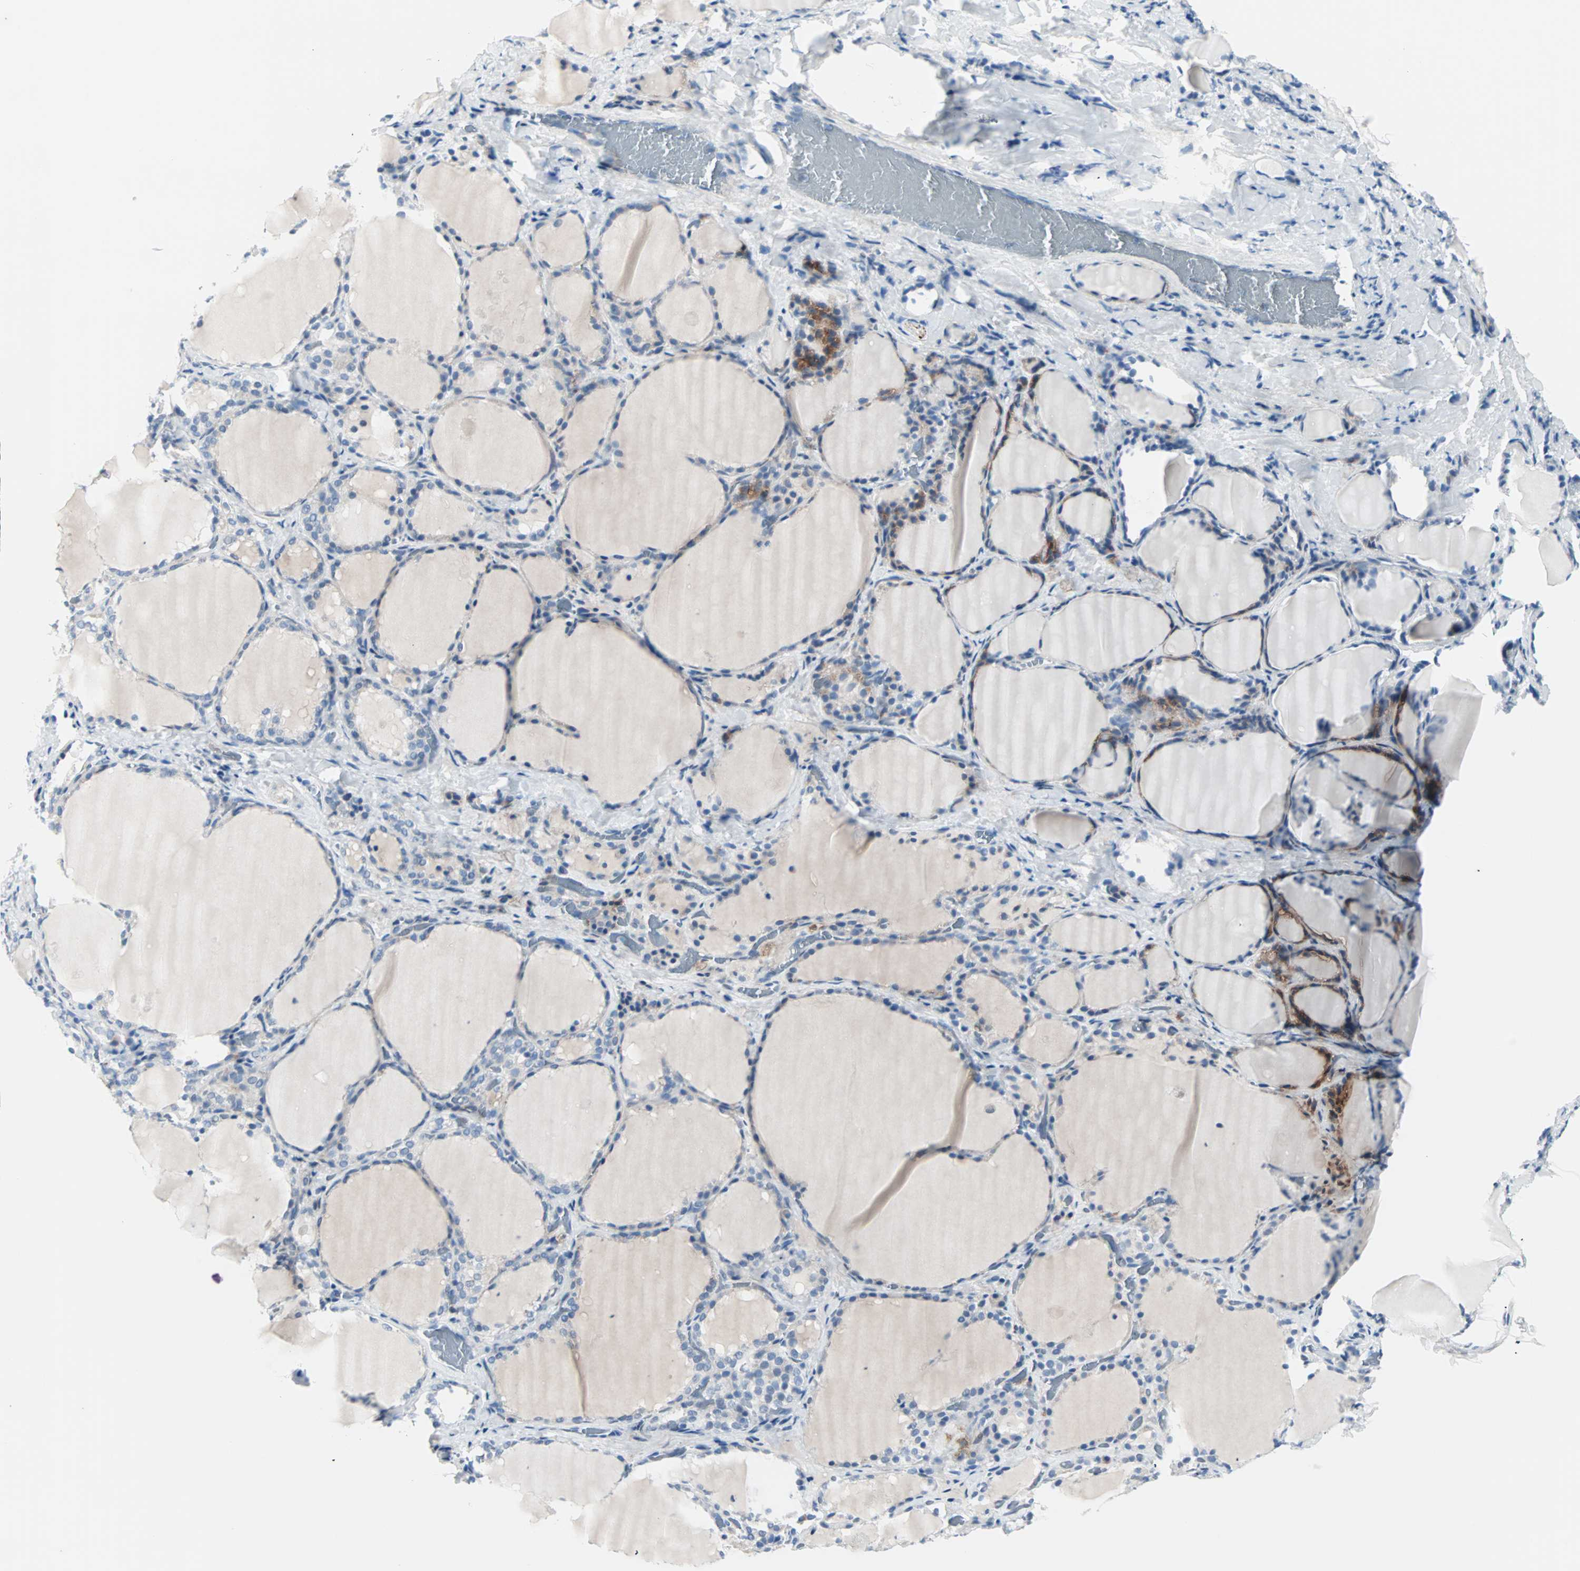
{"staining": {"intensity": "negative", "quantity": "none", "location": "none"}, "tissue": "thyroid gland", "cell_type": "Glandular cells", "image_type": "normal", "snomed": [{"axis": "morphology", "description": "Normal tissue, NOS"}, {"axis": "morphology", "description": "Papillary adenocarcinoma, NOS"}, {"axis": "topography", "description": "Thyroid gland"}], "caption": "Immunohistochemical staining of benign thyroid gland shows no significant staining in glandular cells.", "gene": "NEFH", "patient": {"sex": "female", "age": 30}}